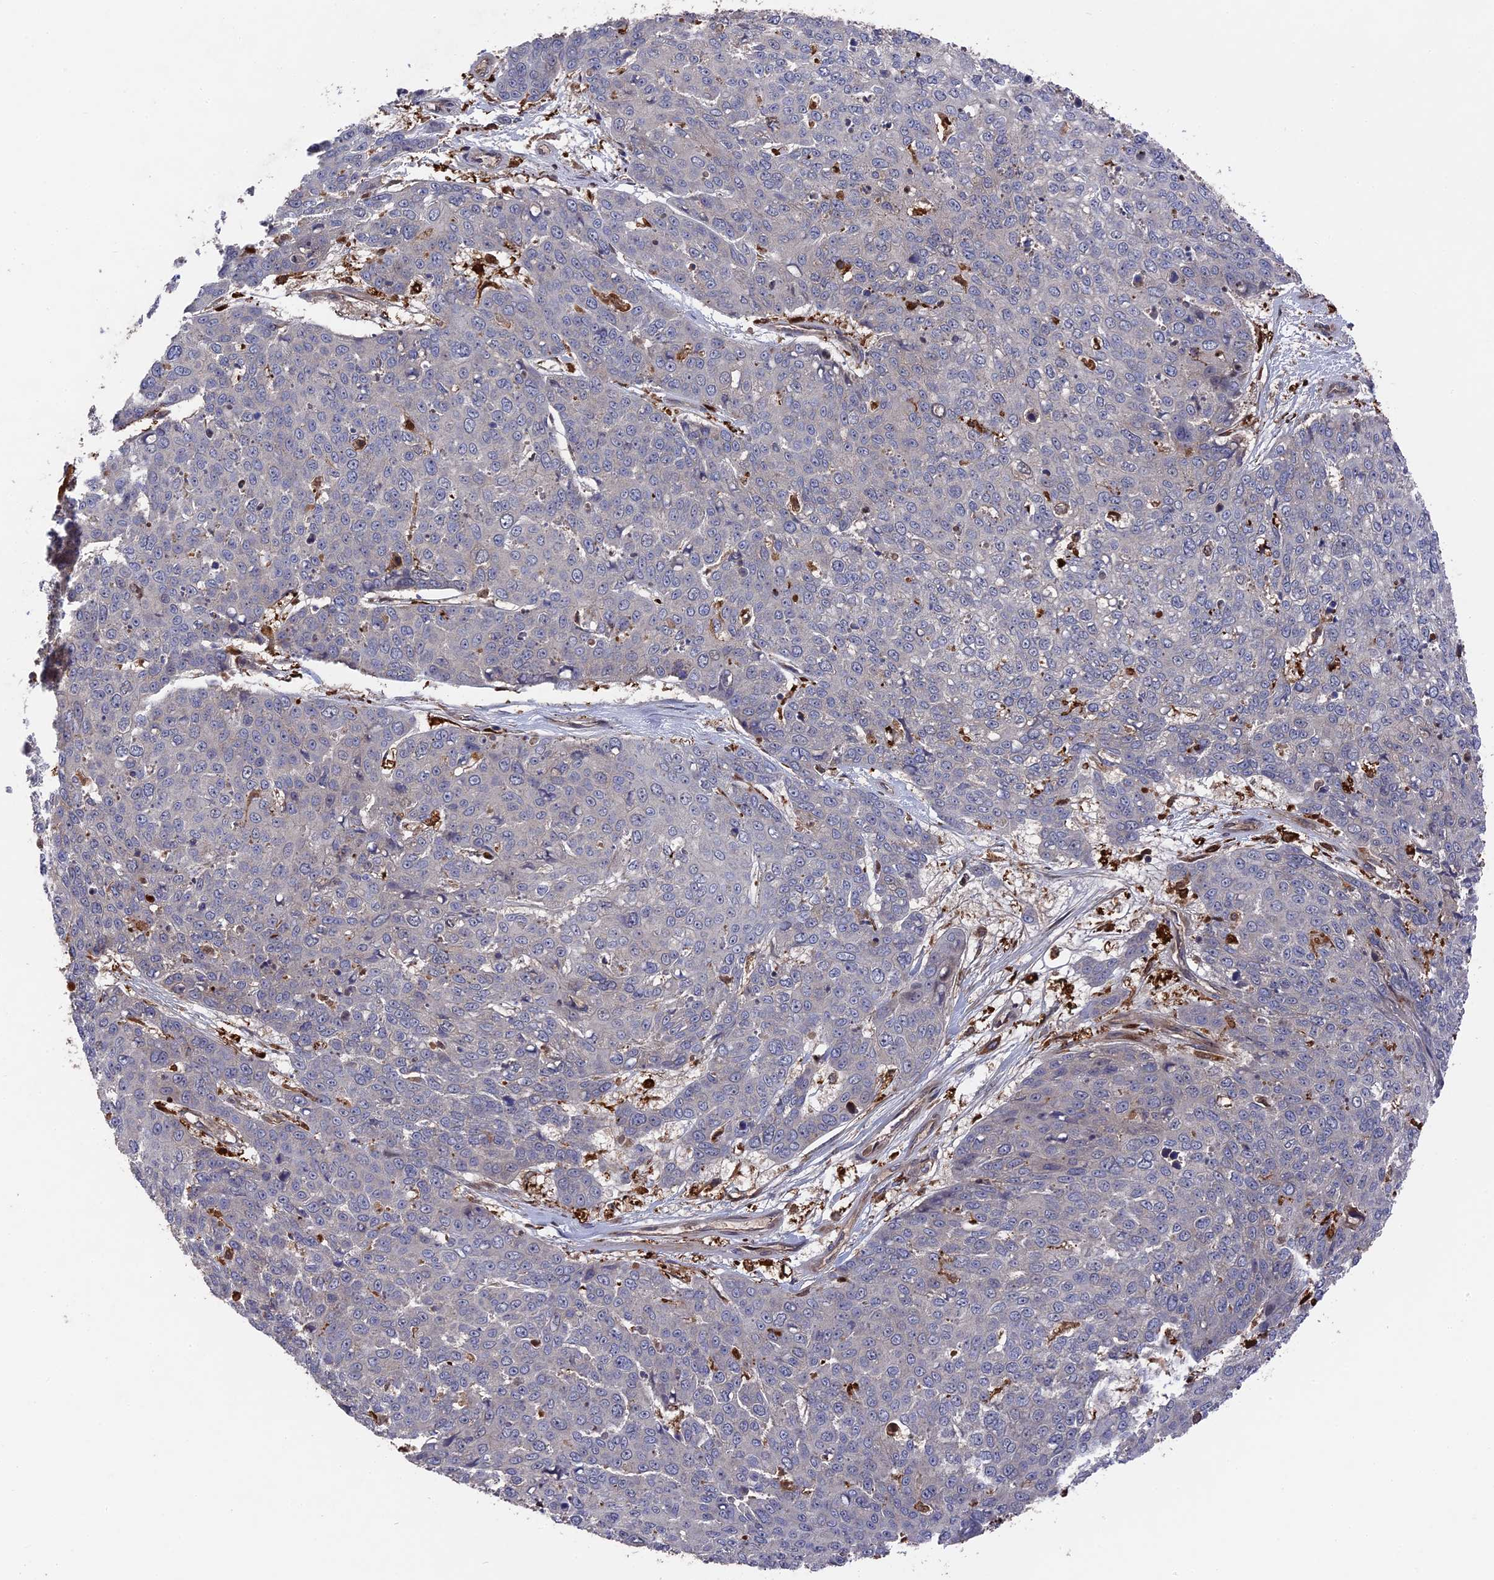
{"staining": {"intensity": "negative", "quantity": "none", "location": "none"}, "tissue": "skin cancer", "cell_type": "Tumor cells", "image_type": "cancer", "snomed": [{"axis": "morphology", "description": "Squamous cell carcinoma, NOS"}, {"axis": "topography", "description": "Skin"}], "caption": "The immunohistochemistry histopathology image has no significant expression in tumor cells of squamous cell carcinoma (skin) tissue.", "gene": "DEF8", "patient": {"sex": "male", "age": 71}}